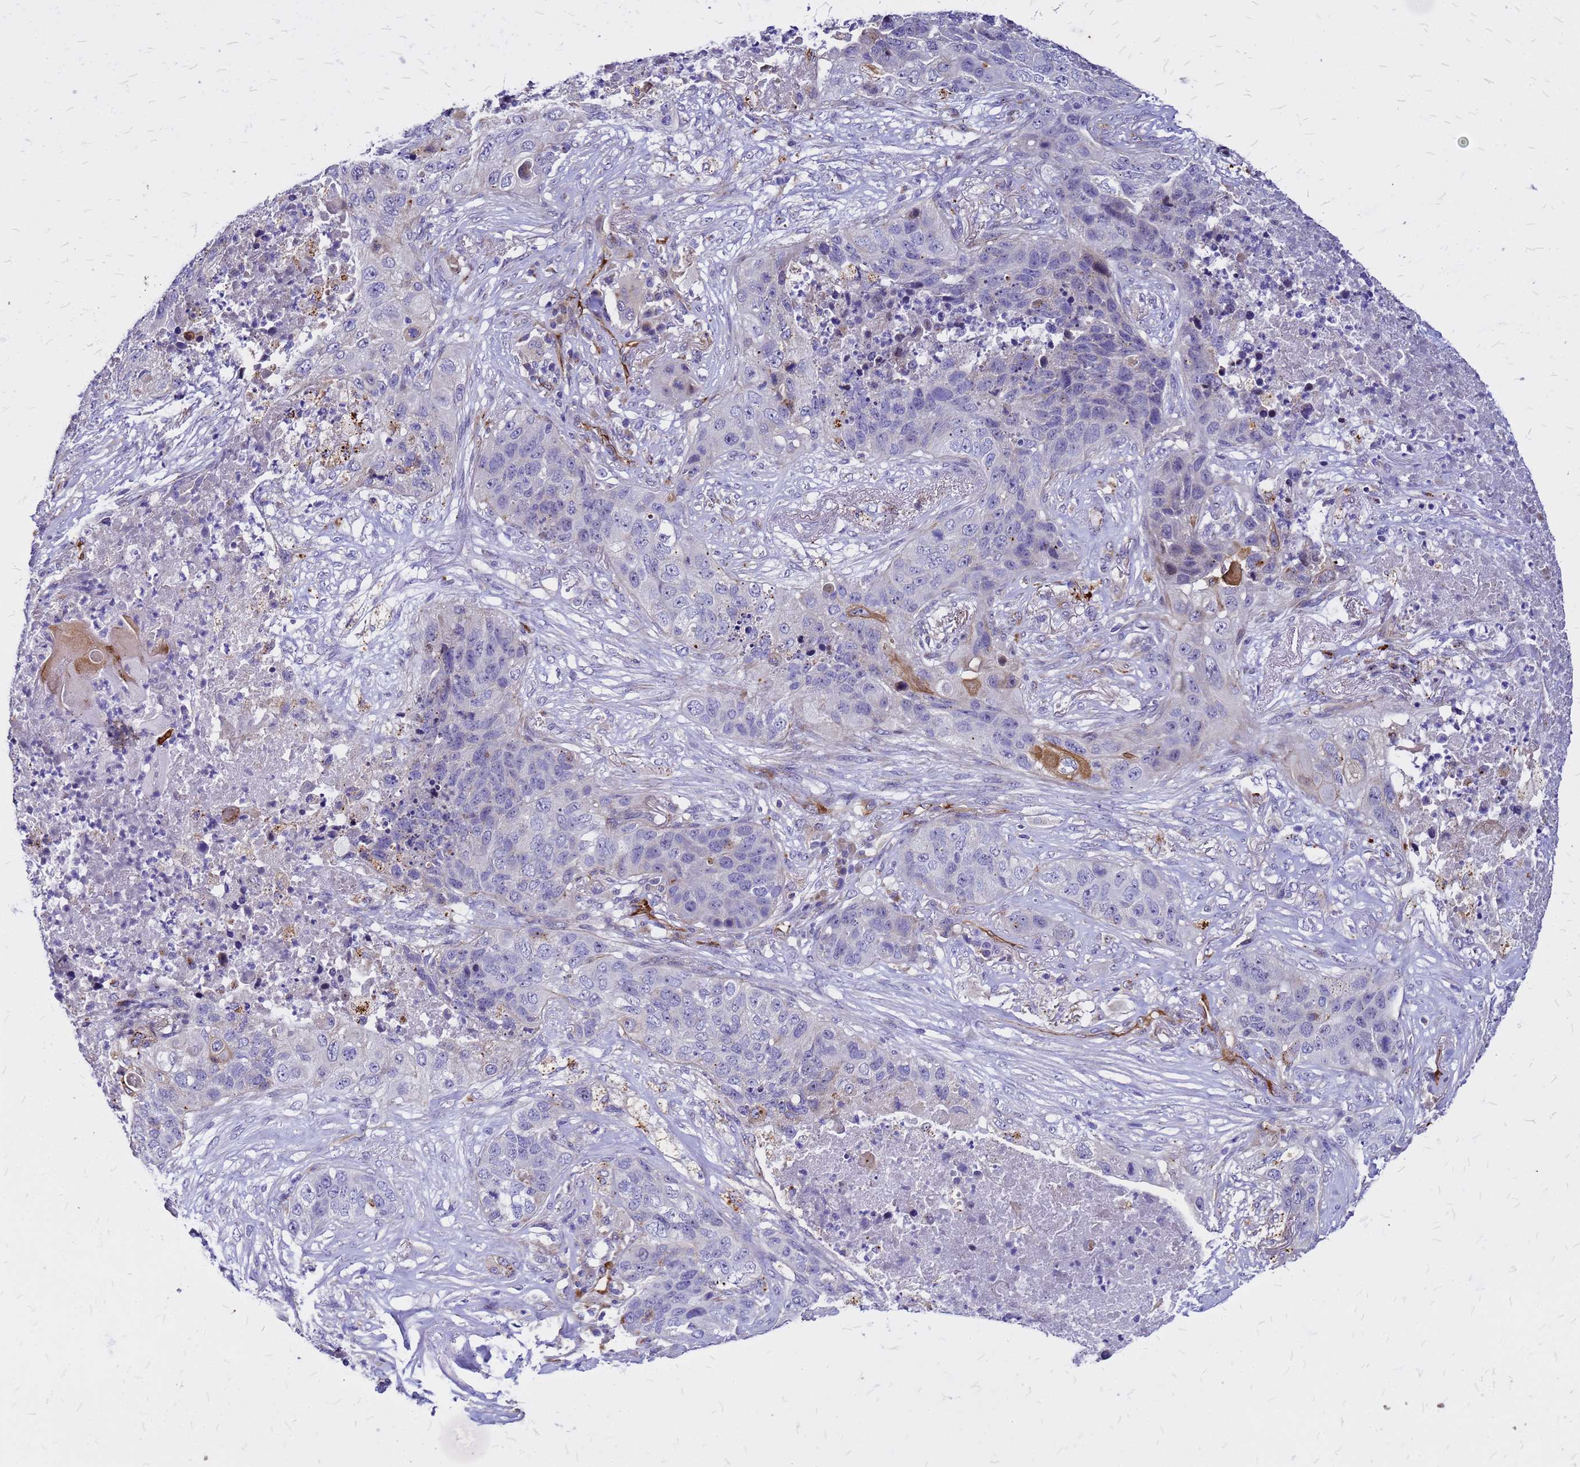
{"staining": {"intensity": "moderate", "quantity": "<25%", "location": "cytoplasmic/membranous"}, "tissue": "lung cancer", "cell_type": "Tumor cells", "image_type": "cancer", "snomed": [{"axis": "morphology", "description": "Squamous cell carcinoma, NOS"}, {"axis": "topography", "description": "Lung"}], "caption": "Lung cancer (squamous cell carcinoma) stained with a protein marker reveals moderate staining in tumor cells.", "gene": "NOSTRIN", "patient": {"sex": "female", "age": 63}}